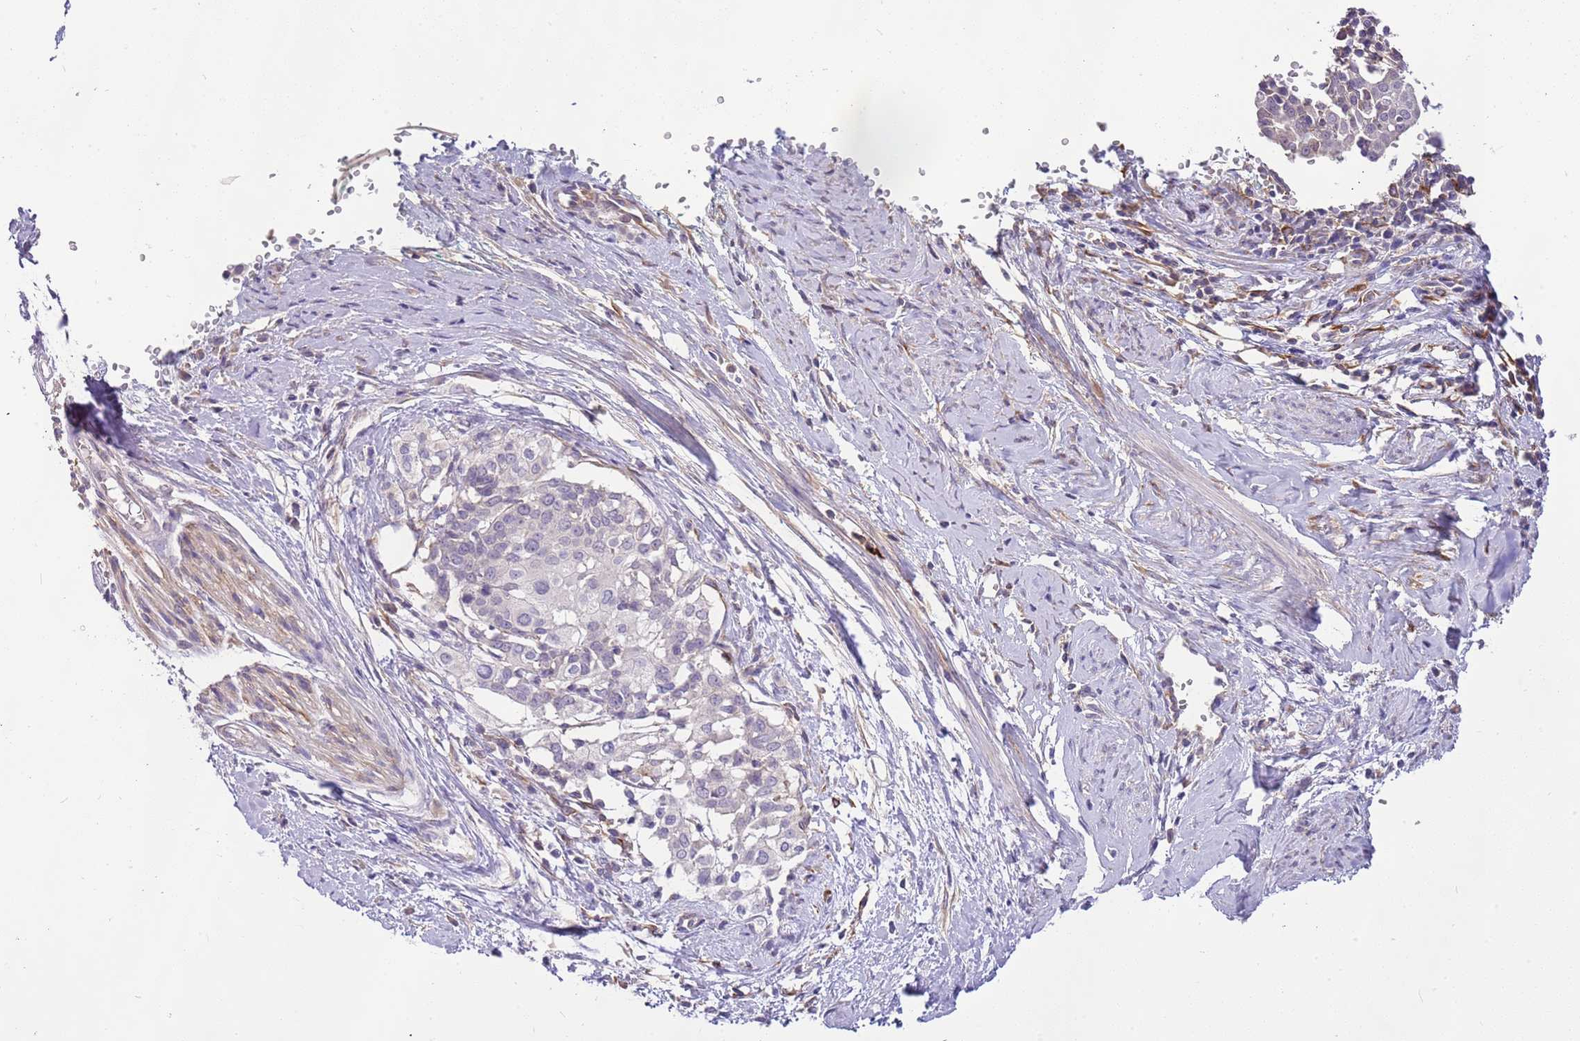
{"staining": {"intensity": "negative", "quantity": "none", "location": "none"}, "tissue": "cervical cancer", "cell_type": "Tumor cells", "image_type": "cancer", "snomed": [{"axis": "morphology", "description": "Squamous cell carcinoma, NOS"}, {"axis": "topography", "description": "Cervix"}], "caption": "IHC histopathology image of cervical cancer stained for a protein (brown), which demonstrates no staining in tumor cells.", "gene": "RFK", "patient": {"sex": "female", "age": 44}}